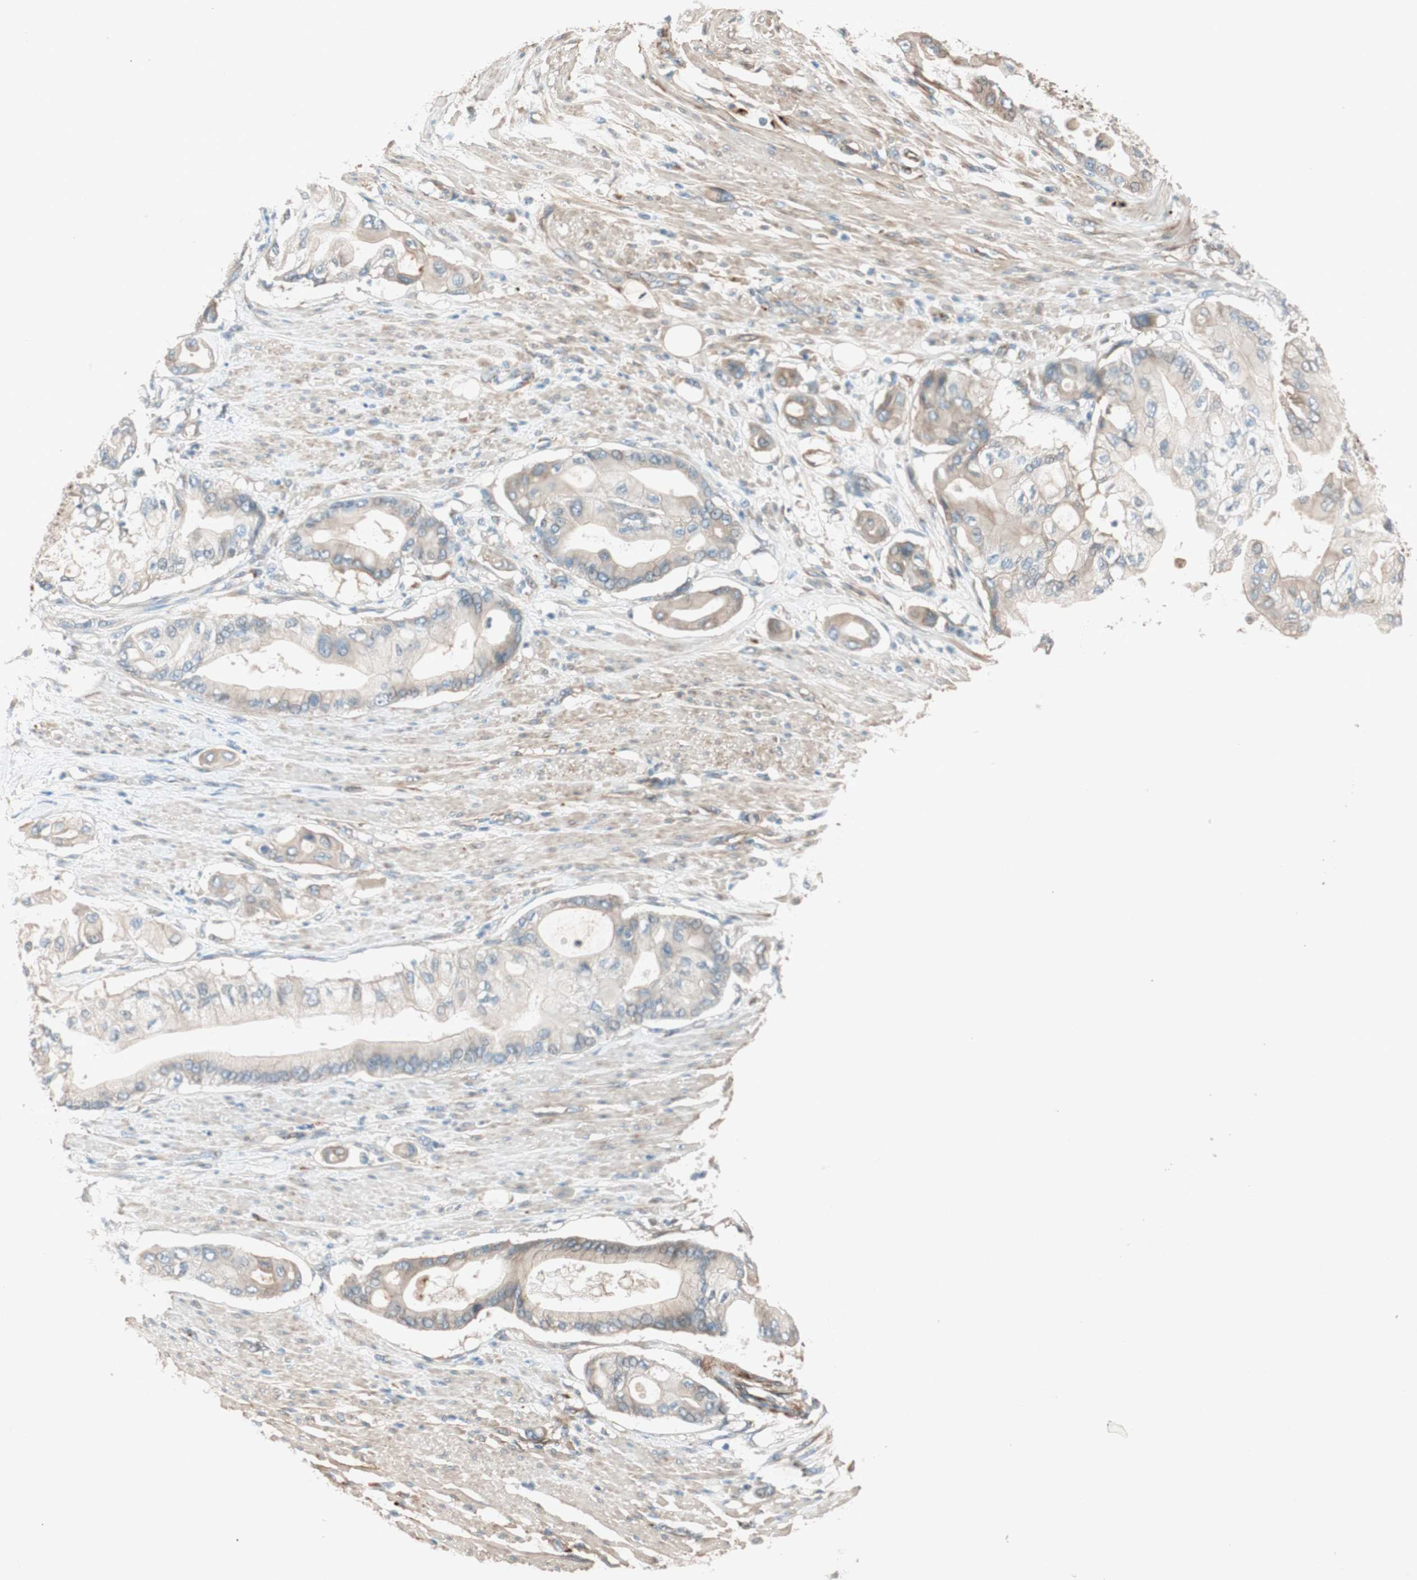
{"staining": {"intensity": "weak", "quantity": "25%-75%", "location": "cytoplasmic/membranous"}, "tissue": "pancreatic cancer", "cell_type": "Tumor cells", "image_type": "cancer", "snomed": [{"axis": "morphology", "description": "Adenocarcinoma, NOS"}, {"axis": "morphology", "description": "Adenocarcinoma, metastatic, NOS"}, {"axis": "topography", "description": "Lymph node"}, {"axis": "topography", "description": "Pancreas"}, {"axis": "topography", "description": "Duodenum"}], "caption": "Pancreatic adenocarcinoma tissue shows weak cytoplasmic/membranous expression in approximately 25%-75% of tumor cells", "gene": "EPHA6", "patient": {"sex": "female", "age": 64}}